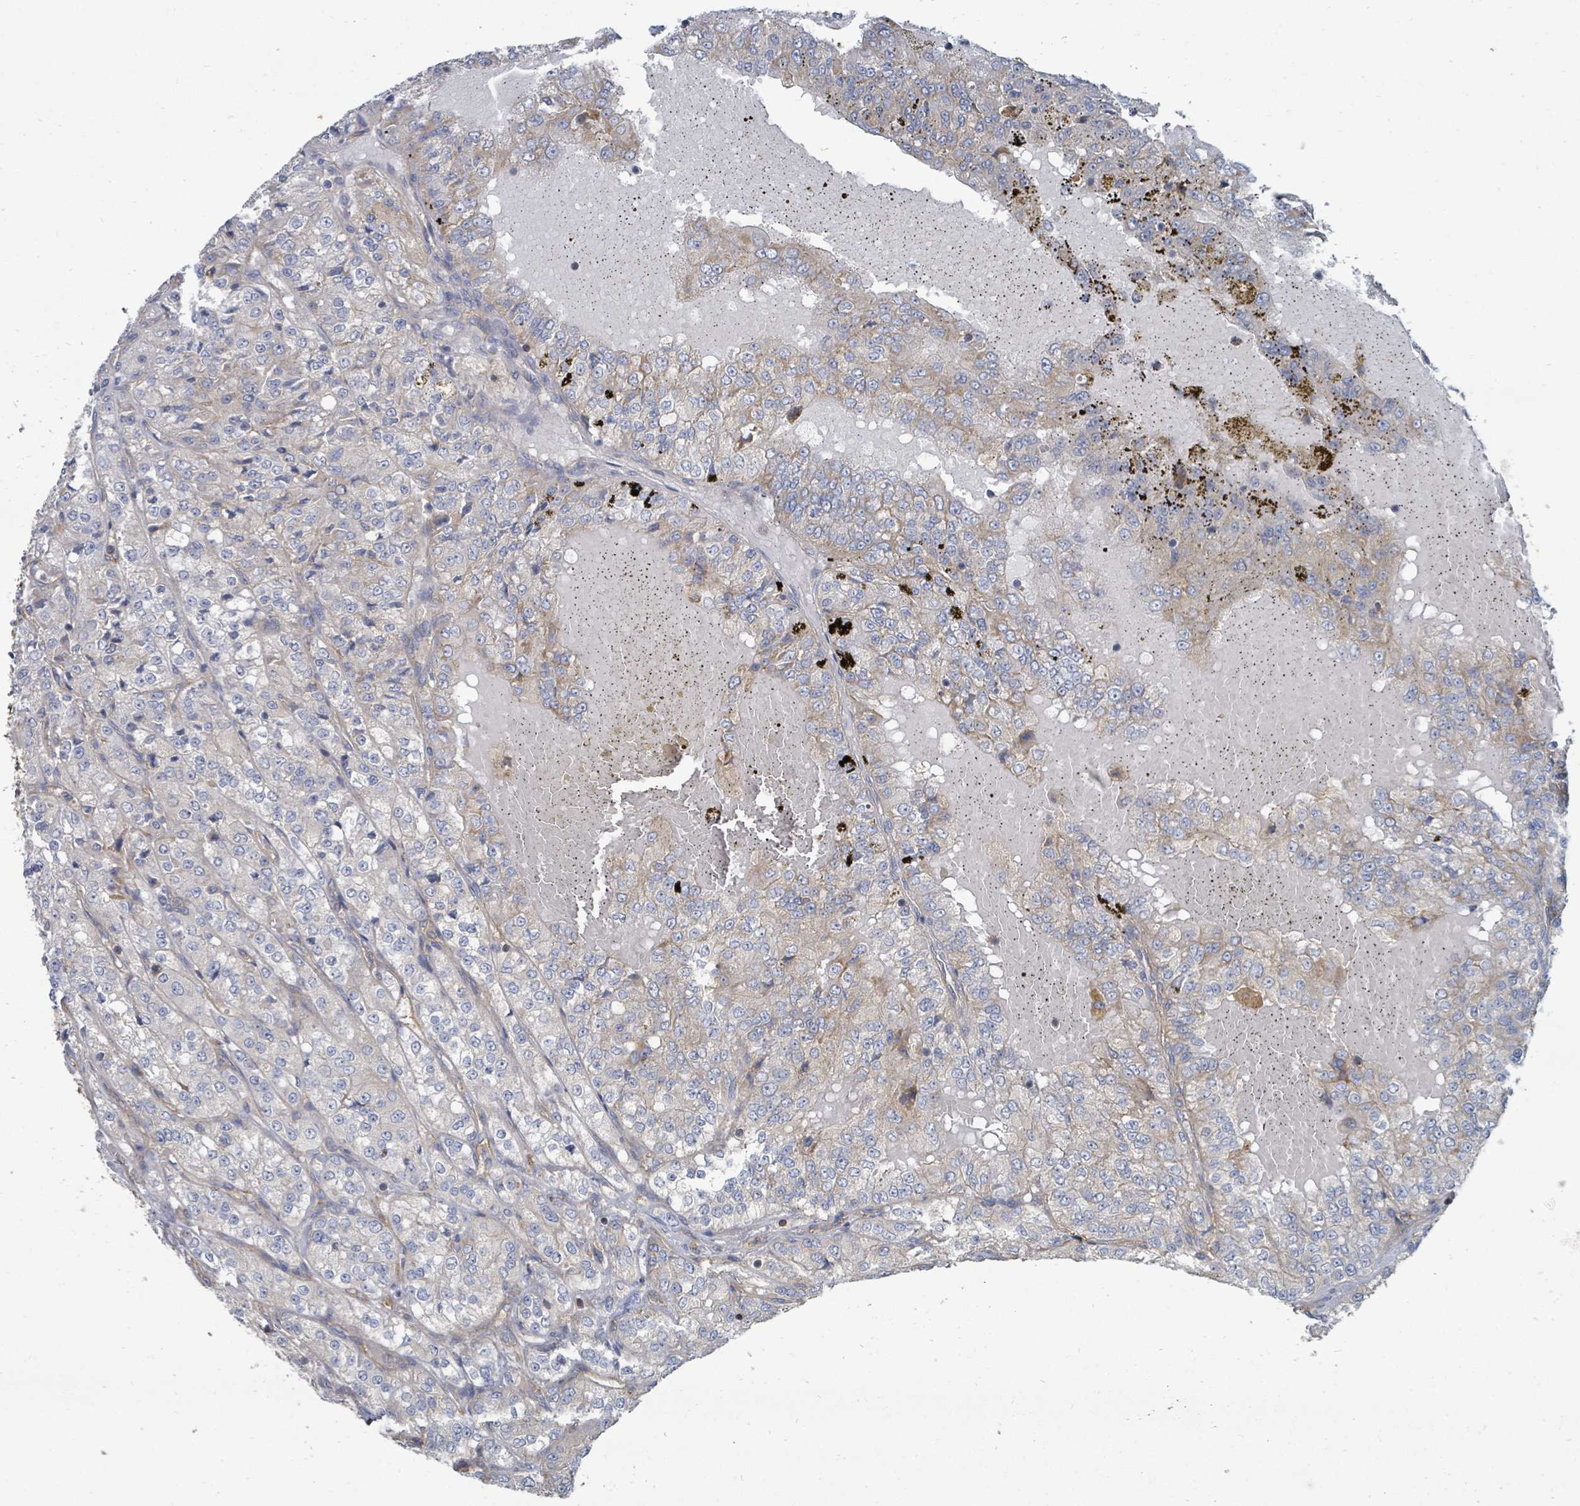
{"staining": {"intensity": "negative", "quantity": "none", "location": "none"}, "tissue": "renal cancer", "cell_type": "Tumor cells", "image_type": "cancer", "snomed": [{"axis": "morphology", "description": "Adenocarcinoma, NOS"}, {"axis": "topography", "description": "Kidney"}], "caption": "Immunohistochemistry image of renal cancer stained for a protein (brown), which exhibits no positivity in tumor cells.", "gene": "BOLA2B", "patient": {"sex": "female", "age": 63}}